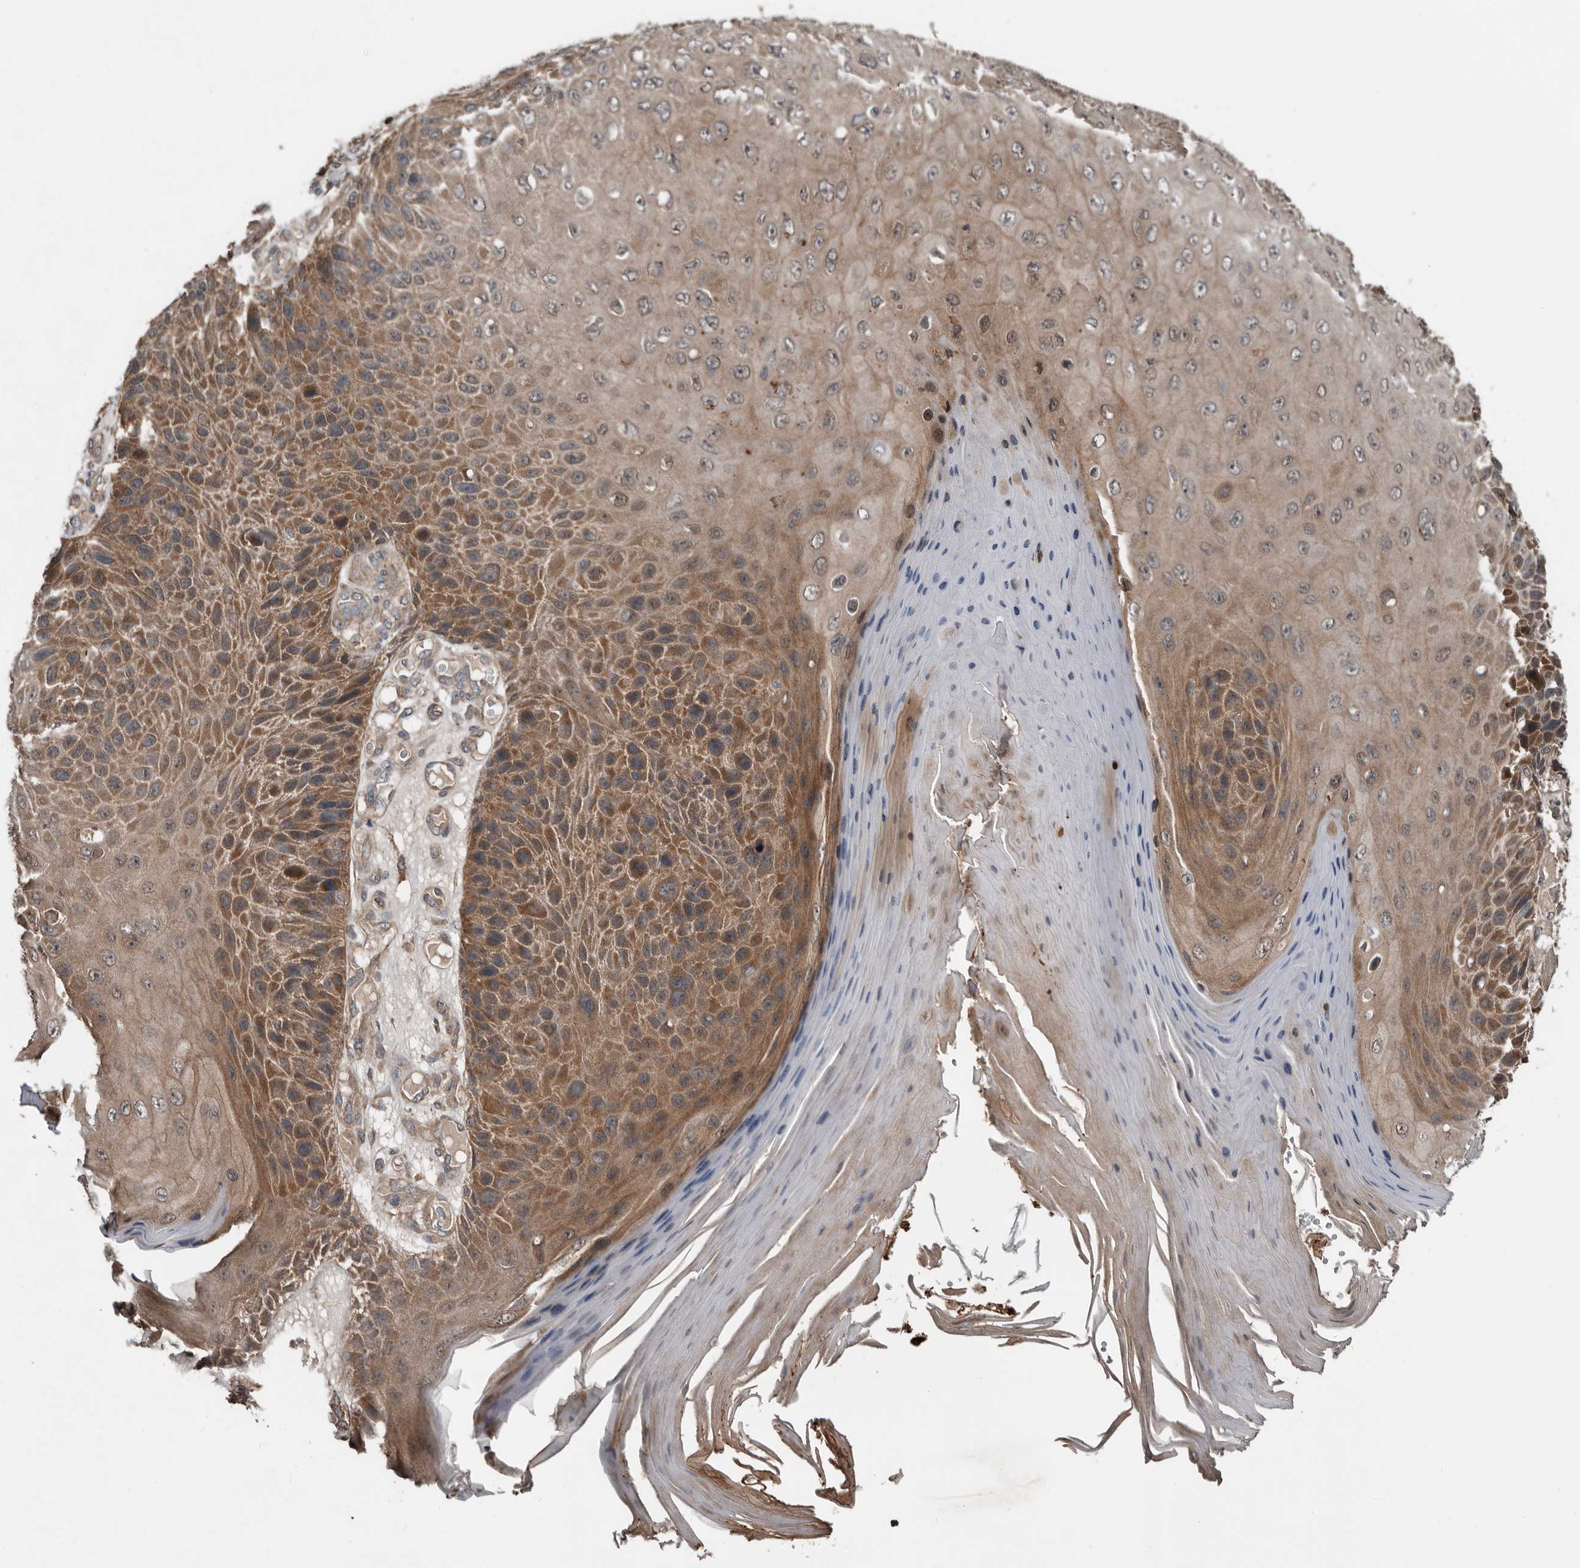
{"staining": {"intensity": "moderate", "quantity": "25%-75%", "location": "cytoplasmic/membranous"}, "tissue": "skin cancer", "cell_type": "Tumor cells", "image_type": "cancer", "snomed": [{"axis": "morphology", "description": "Squamous cell carcinoma, NOS"}, {"axis": "topography", "description": "Skin"}], "caption": "Squamous cell carcinoma (skin) stained for a protein demonstrates moderate cytoplasmic/membranous positivity in tumor cells.", "gene": "DNAJB4", "patient": {"sex": "female", "age": 88}}